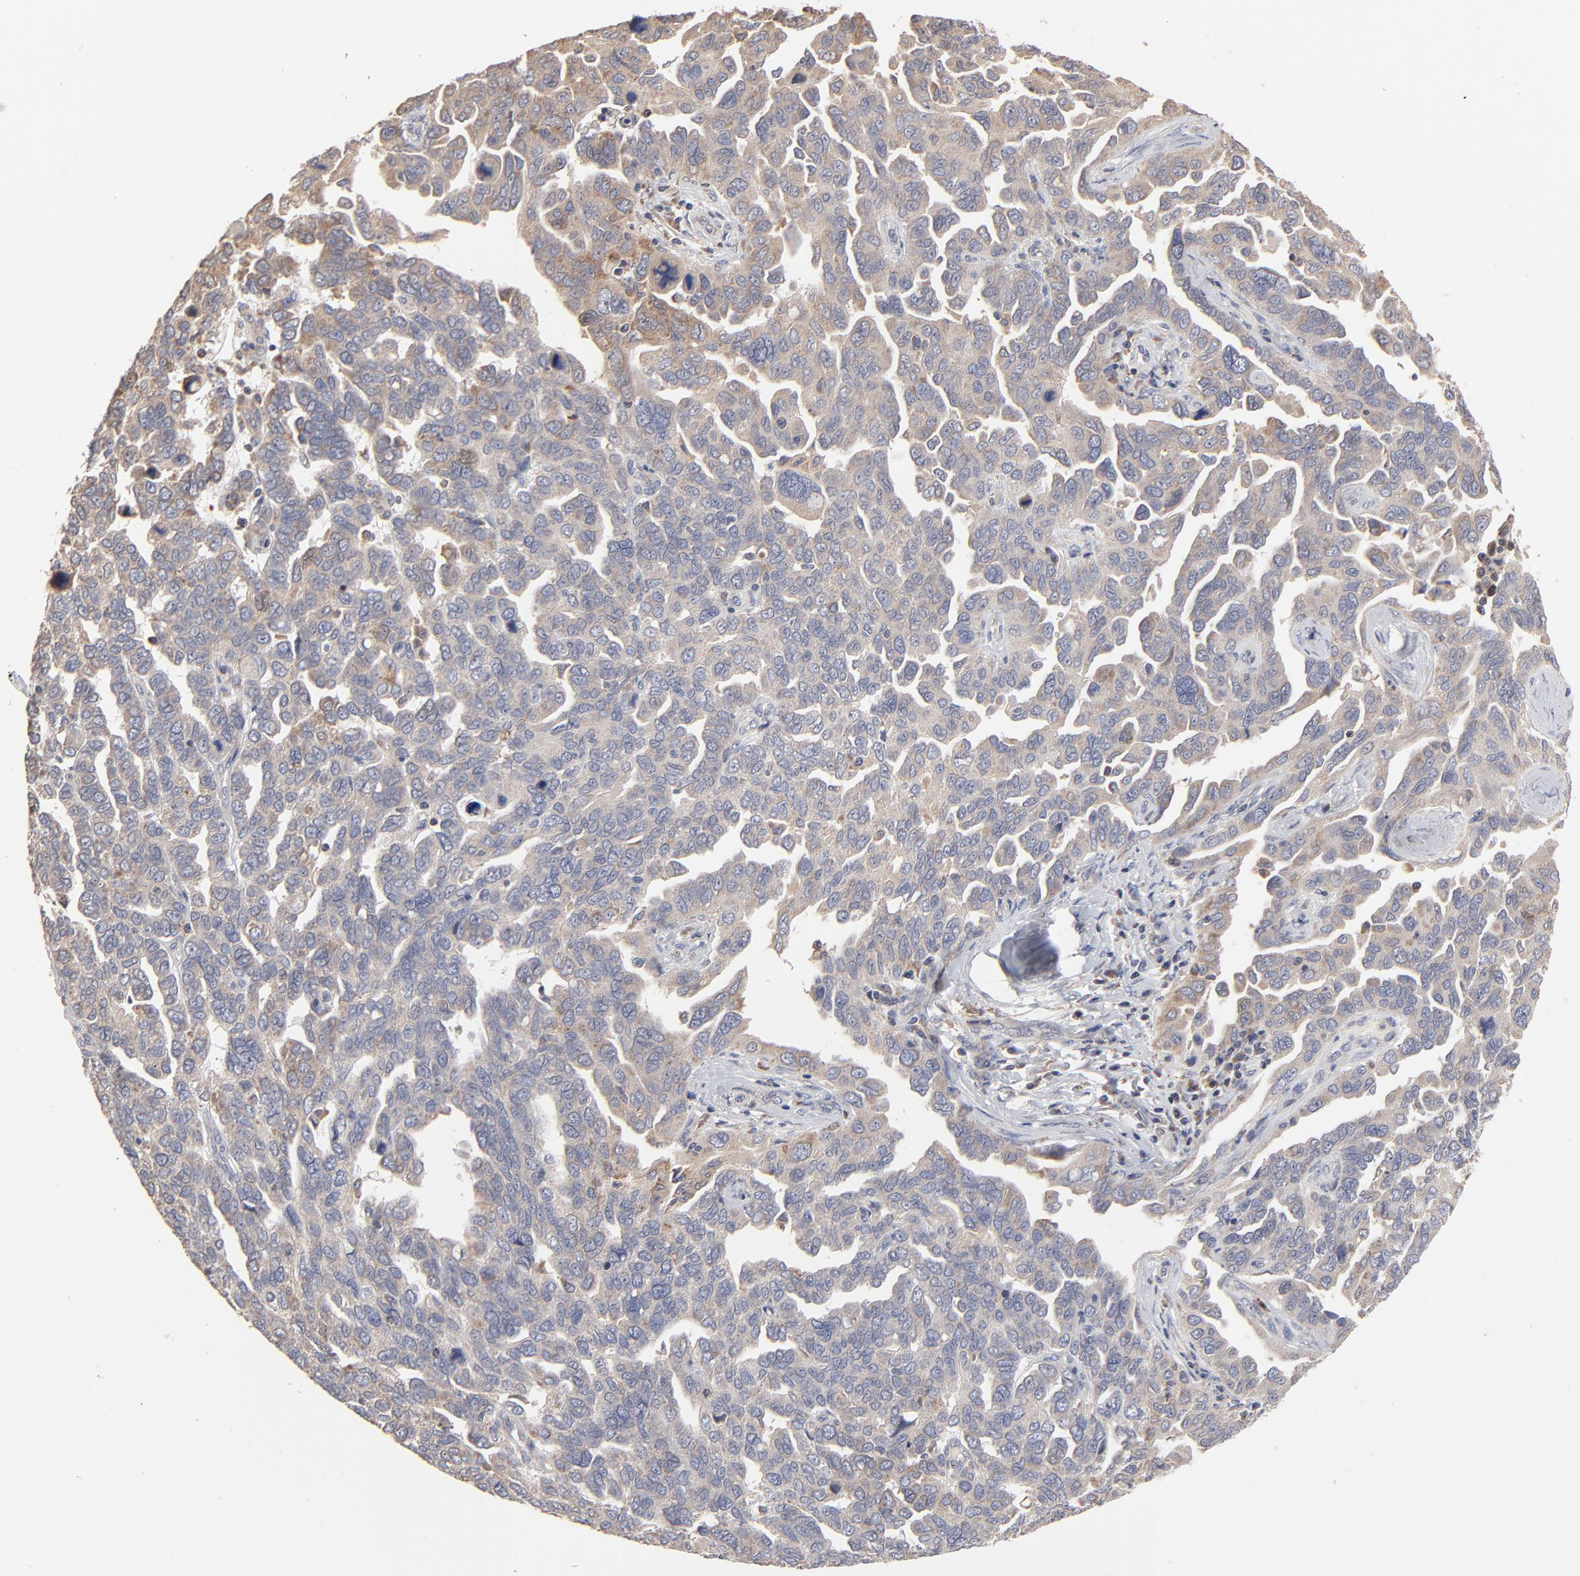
{"staining": {"intensity": "moderate", "quantity": "25%-75%", "location": "cytoplasmic/membranous"}, "tissue": "ovarian cancer", "cell_type": "Tumor cells", "image_type": "cancer", "snomed": [{"axis": "morphology", "description": "Cystadenocarcinoma, serous, NOS"}, {"axis": "topography", "description": "Ovary"}], "caption": "Brown immunohistochemical staining in ovarian serous cystadenocarcinoma demonstrates moderate cytoplasmic/membranous expression in approximately 25%-75% of tumor cells.", "gene": "RNF213", "patient": {"sex": "female", "age": 64}}